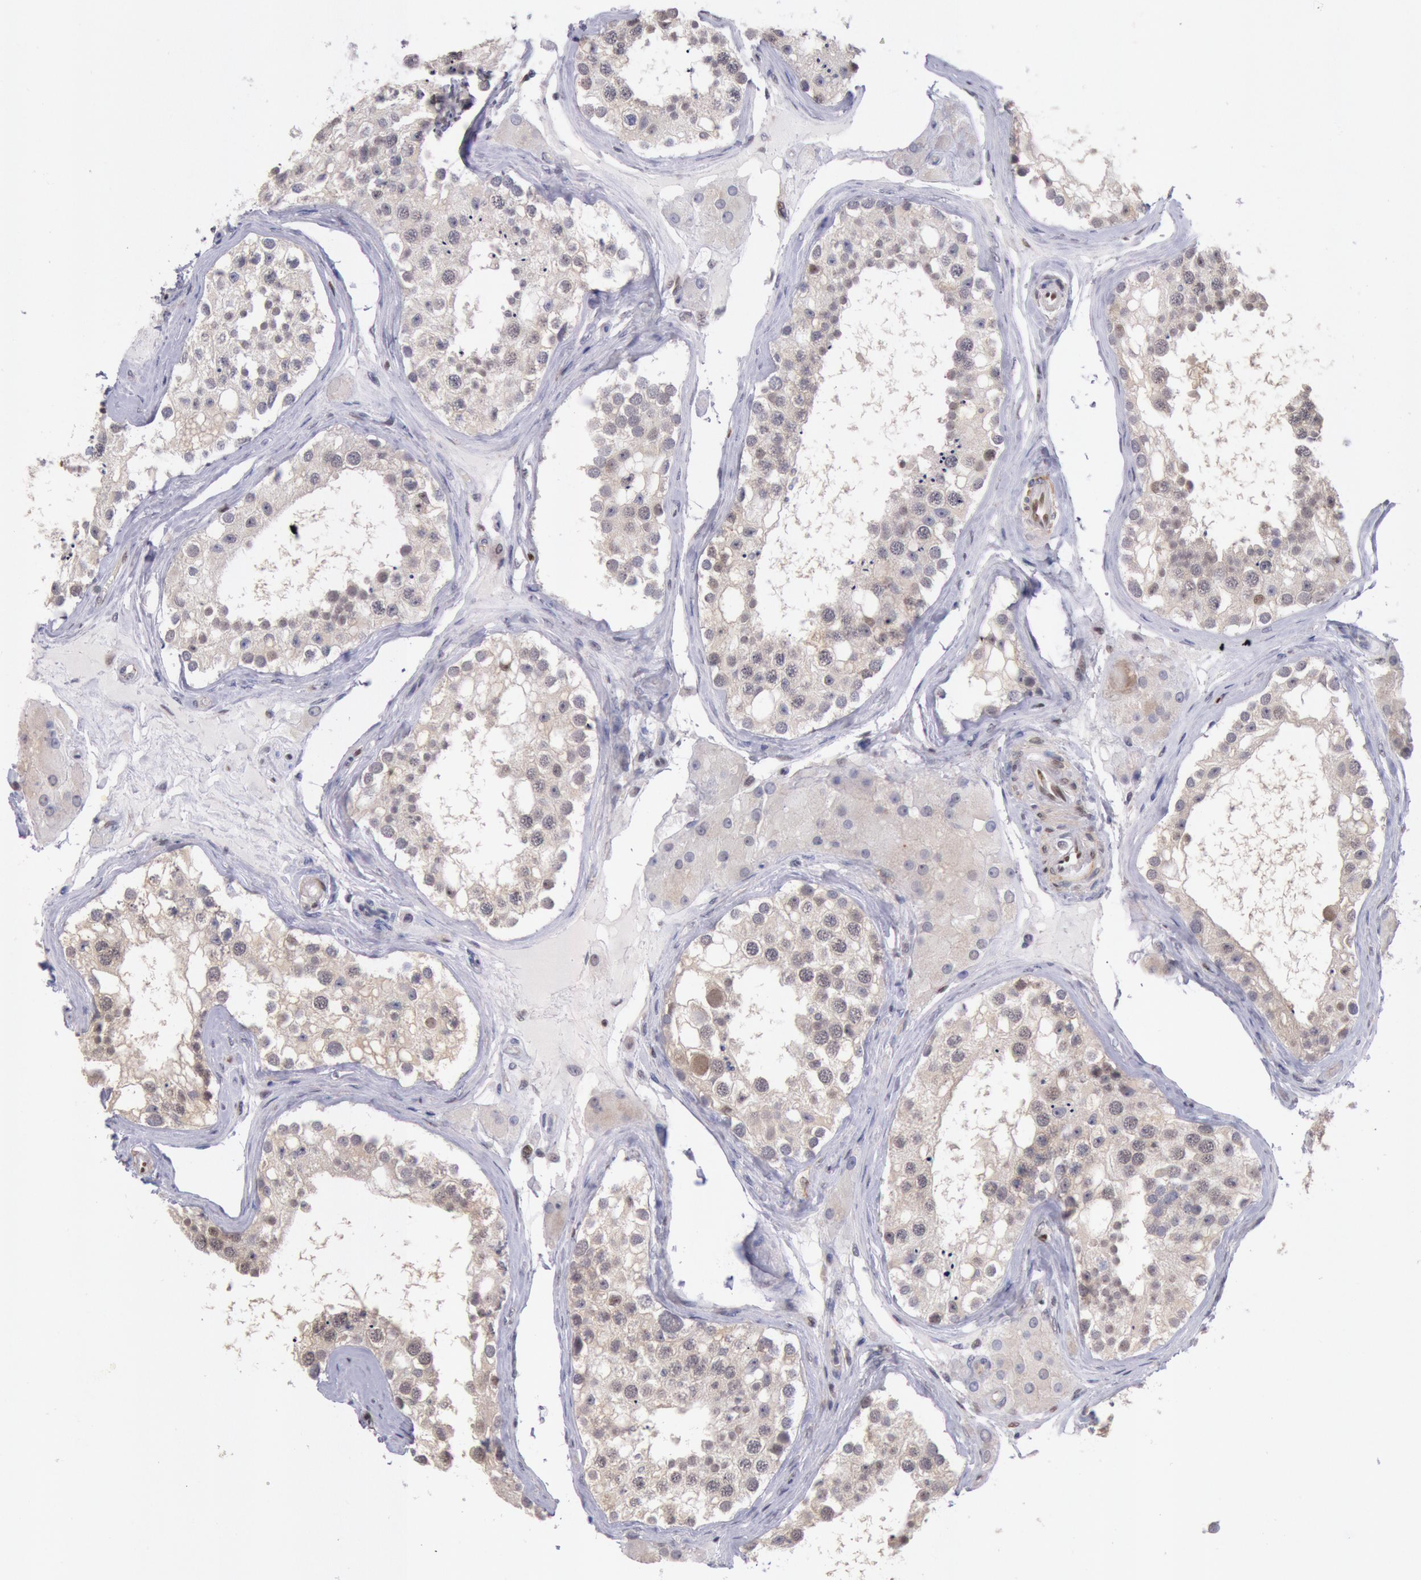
{"staining": {"intensity": "weak", "quantity": ">75%", "location": "cytoplasmic/membranous"}, "tissue": "testis", "cell_type": "Cells in seminiferous ducts", "image_type": "normal", "snomed": [{"axis": "morphology", "description": "Normal tissue, NOS"}, {"axis": "topography", "description": "Testis"}], "caption": "Immunohistochemistry (IHC) of benign testis reveals low levels of weak cytoplasmic/membranous staining in approximately >75% of cells in seminiferous ducts. (Stains: DAB (3,3'-diaminobenzidine) in brown, nuclei in blue, Microscopy: brightfield microscopy at high magnification).", "gene": "RPS6KA5", "patient": {"sex": "male", "age": 68}}